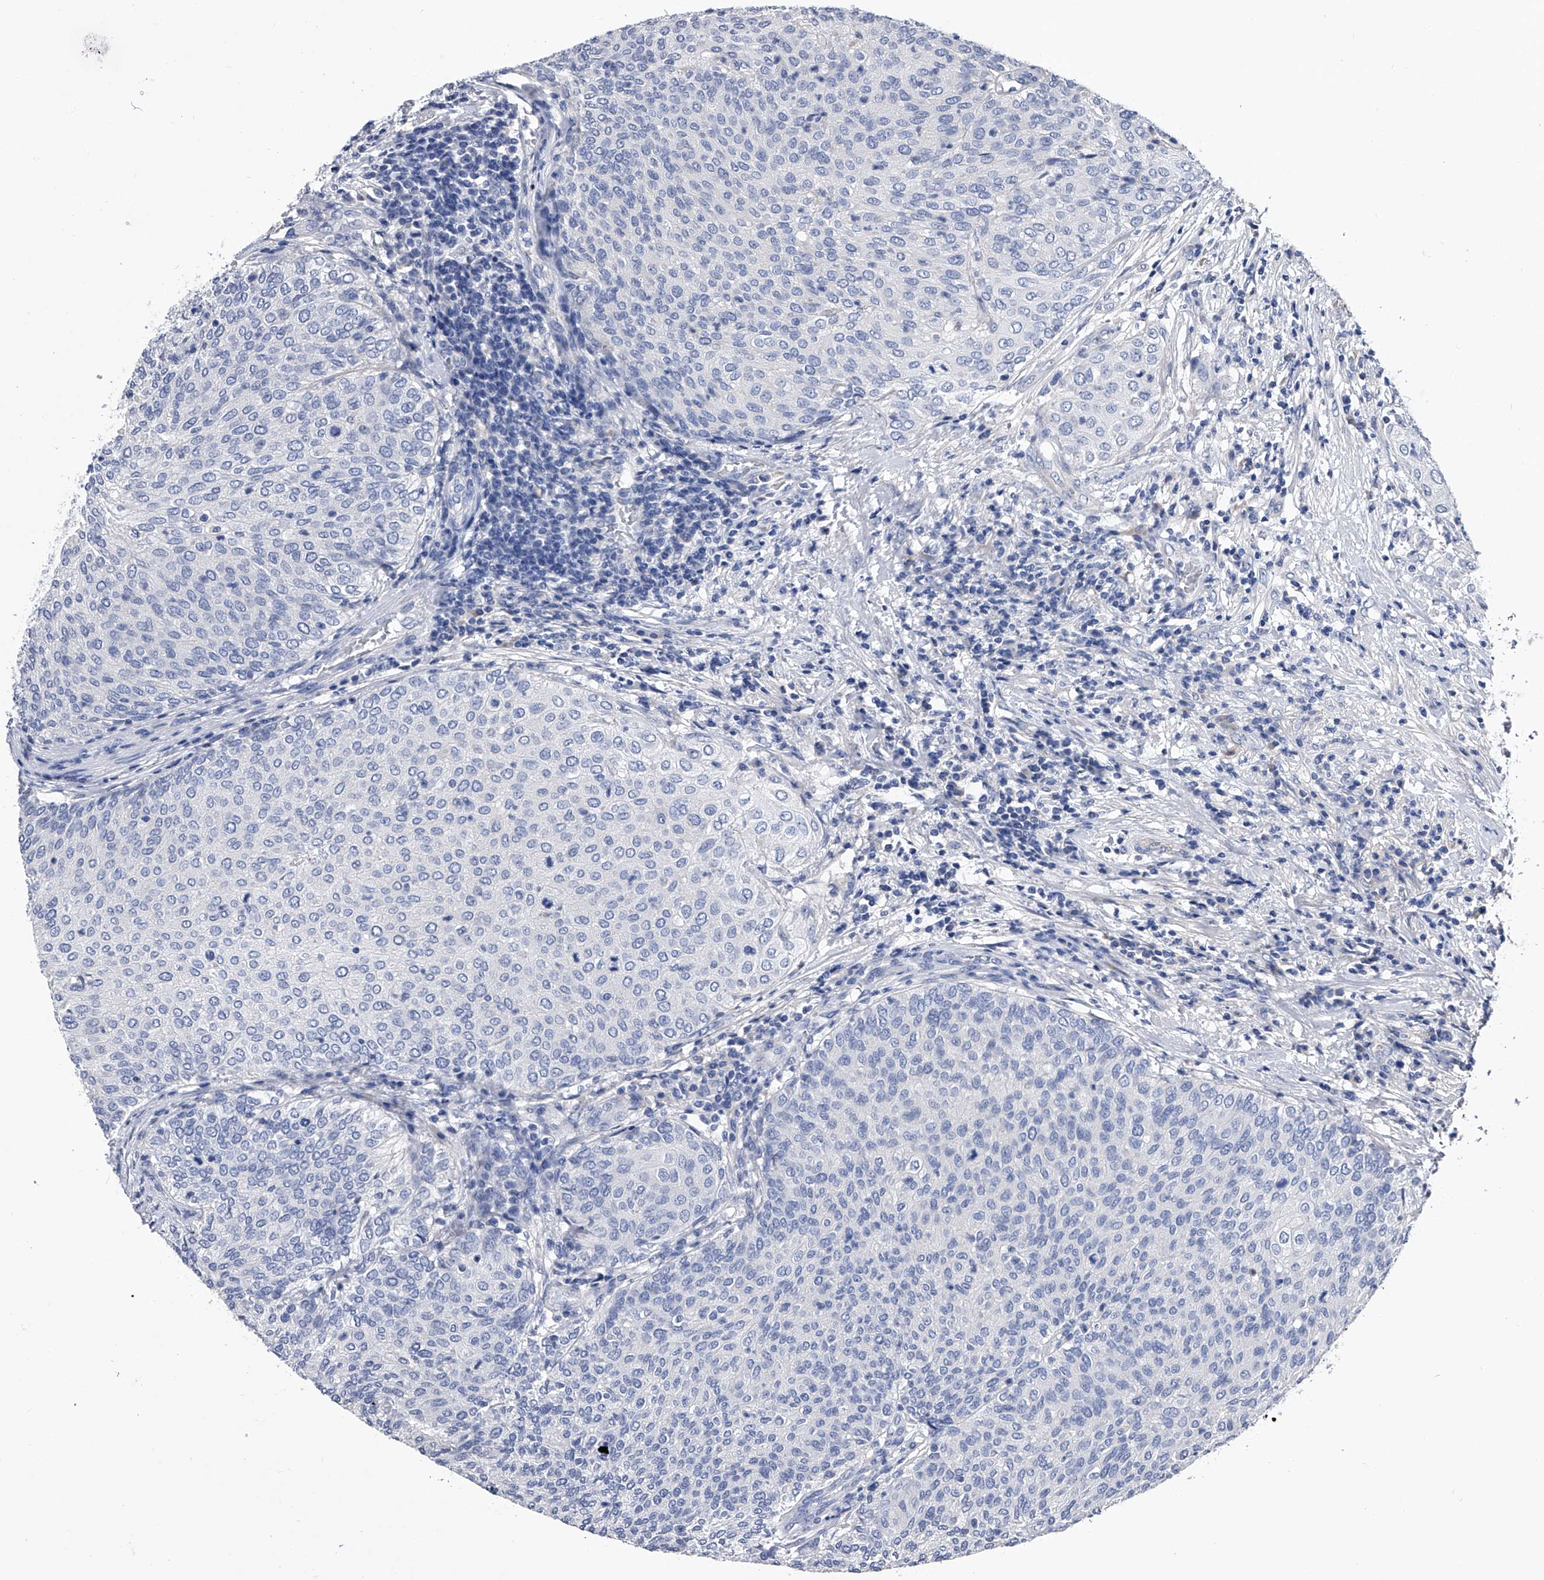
{"staining": {"intensity": "negative", "quantity": "none", "location": "none"}, "tissue": "urothelial cancer", "cell_type": "Tumor cells", "image_type": "cancer", "snomed": [{"axis": "morphology", "description": "Urothelial carcinoma, Low grade"}, {"axis": "topography", "description": "Urinary bladder"}], "caption": "Tumor cells are negative for brown protein staining in urothelial cancer. Nuclei are stained in blue.", "gene": "EFCAB7", "patient": {"sex": "female", "age": 79}}